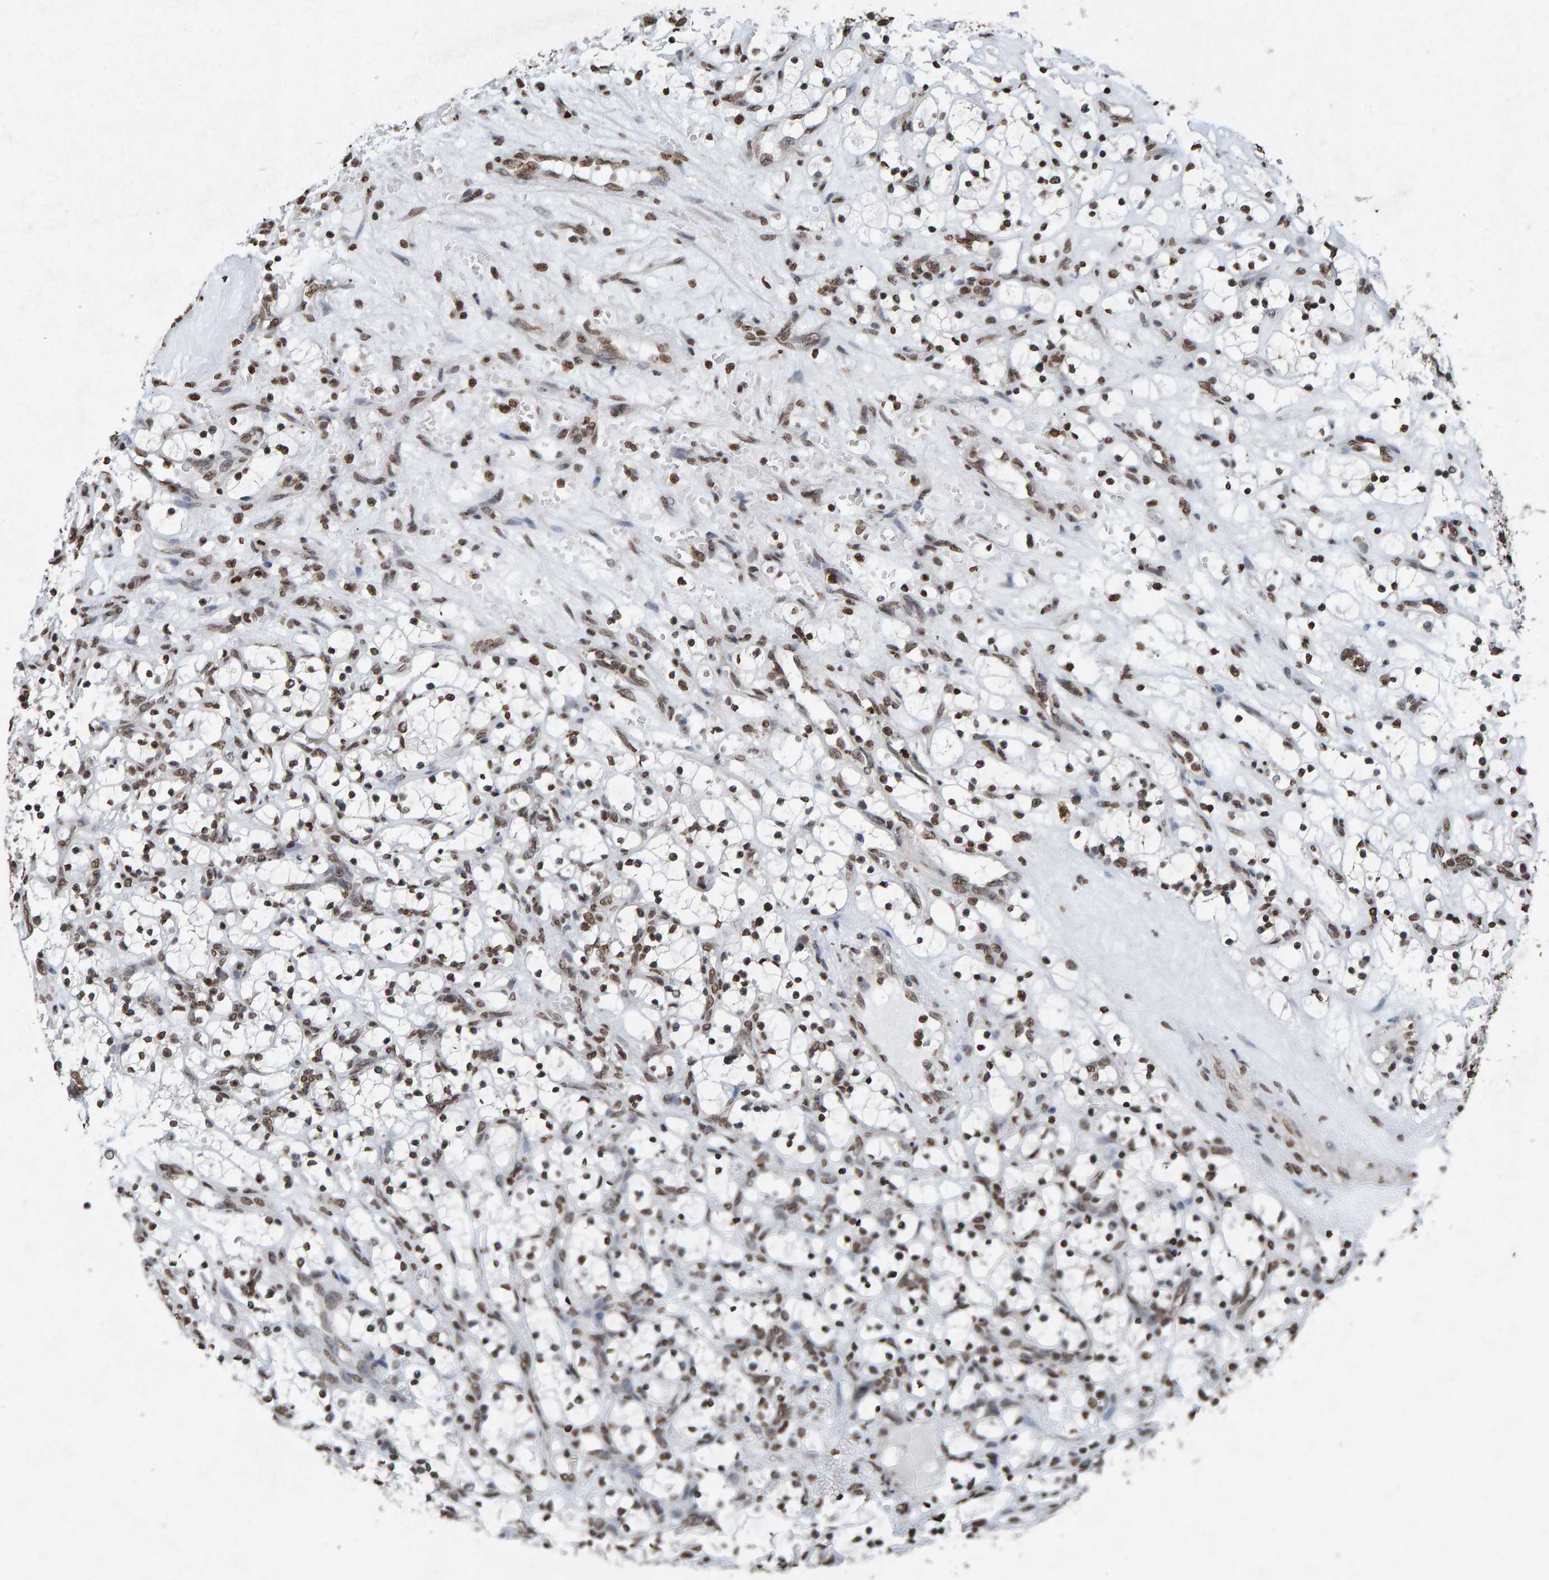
{"staining": {"intensity": "moderate", "quantity": ">75%", "location": "nuclear"}, "tissue": "renal cancer", "cell_type": "Tumor cells", "image_type": "cancer", "snomed": [{"axis": "morphology", "description": "Adenocarcinoma, NOS"}, {"axis": "topography", "description": "Kidney"}], "caption": "DAB (3,3'-diaminobenzidine) immunohistochemical staining of human adenocarcinoma (renal) shows moderate nuclear protein expression in approximately >75% of tumor cells.", "gene": "H2AZ1", "patient": {"sex": "female", "age": 69}}